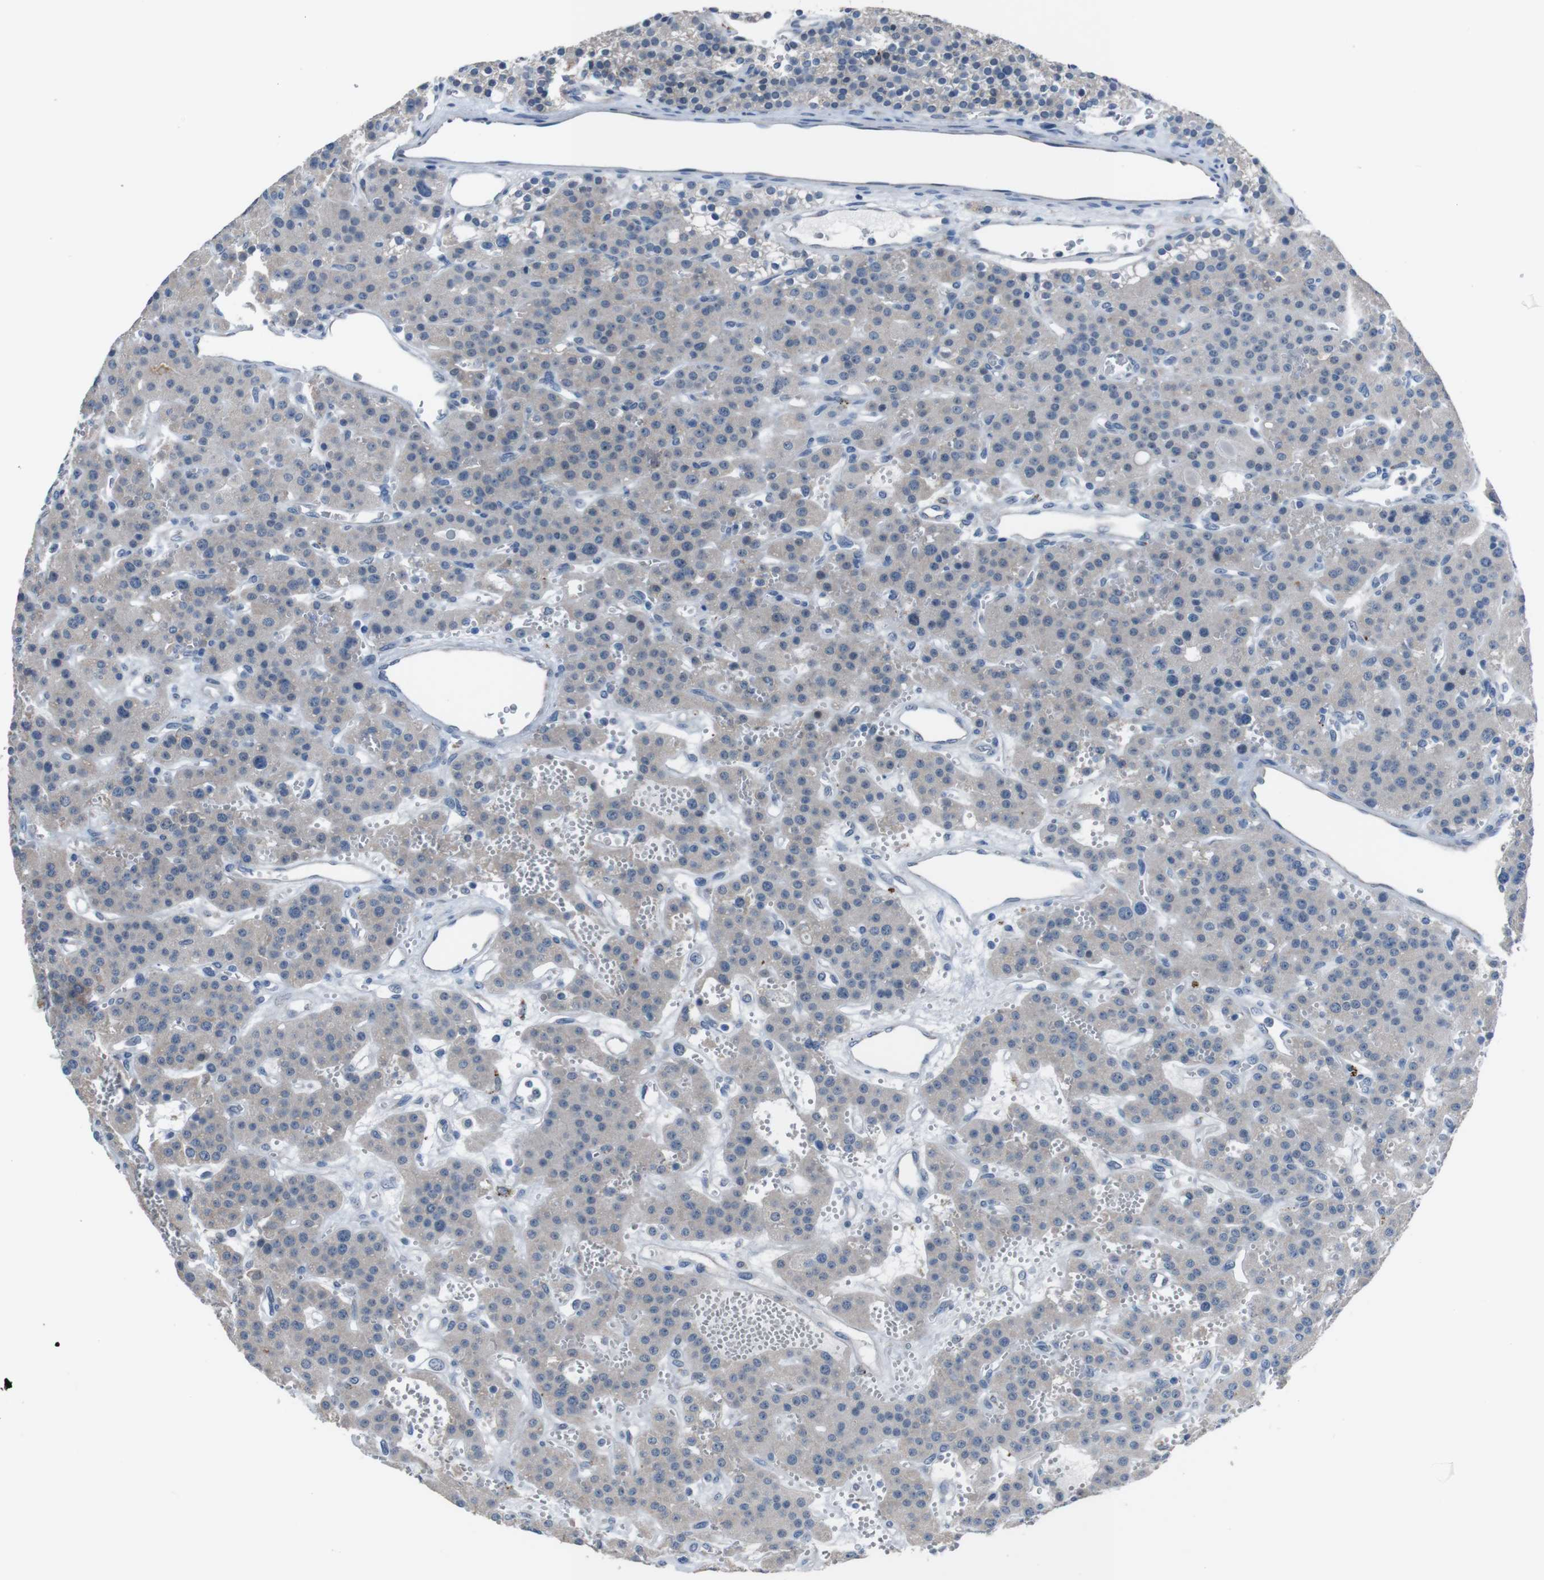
{"staining": {"intensity": "negative", "quantity": "none", "location": "none"}, "tissue": "parathyroid gland", "cell_type": "Glandular cells", "image_type": "normal", "snomed": [{"axis": "morphology", "description": "Normal tissue, NOS"}, {"axis": "morphology", "description": "Adenoma, NOS"}, {"axis": "topography", "description": "Parathyroid gland"}], "caption": "This is a histopathology image of immunohistochemistry (IHC) staining of normal parathyroid gland, which shows no staining in glandular cells.", "gene": "CDH22", "patient": {"sex": "female", "age": 81}}